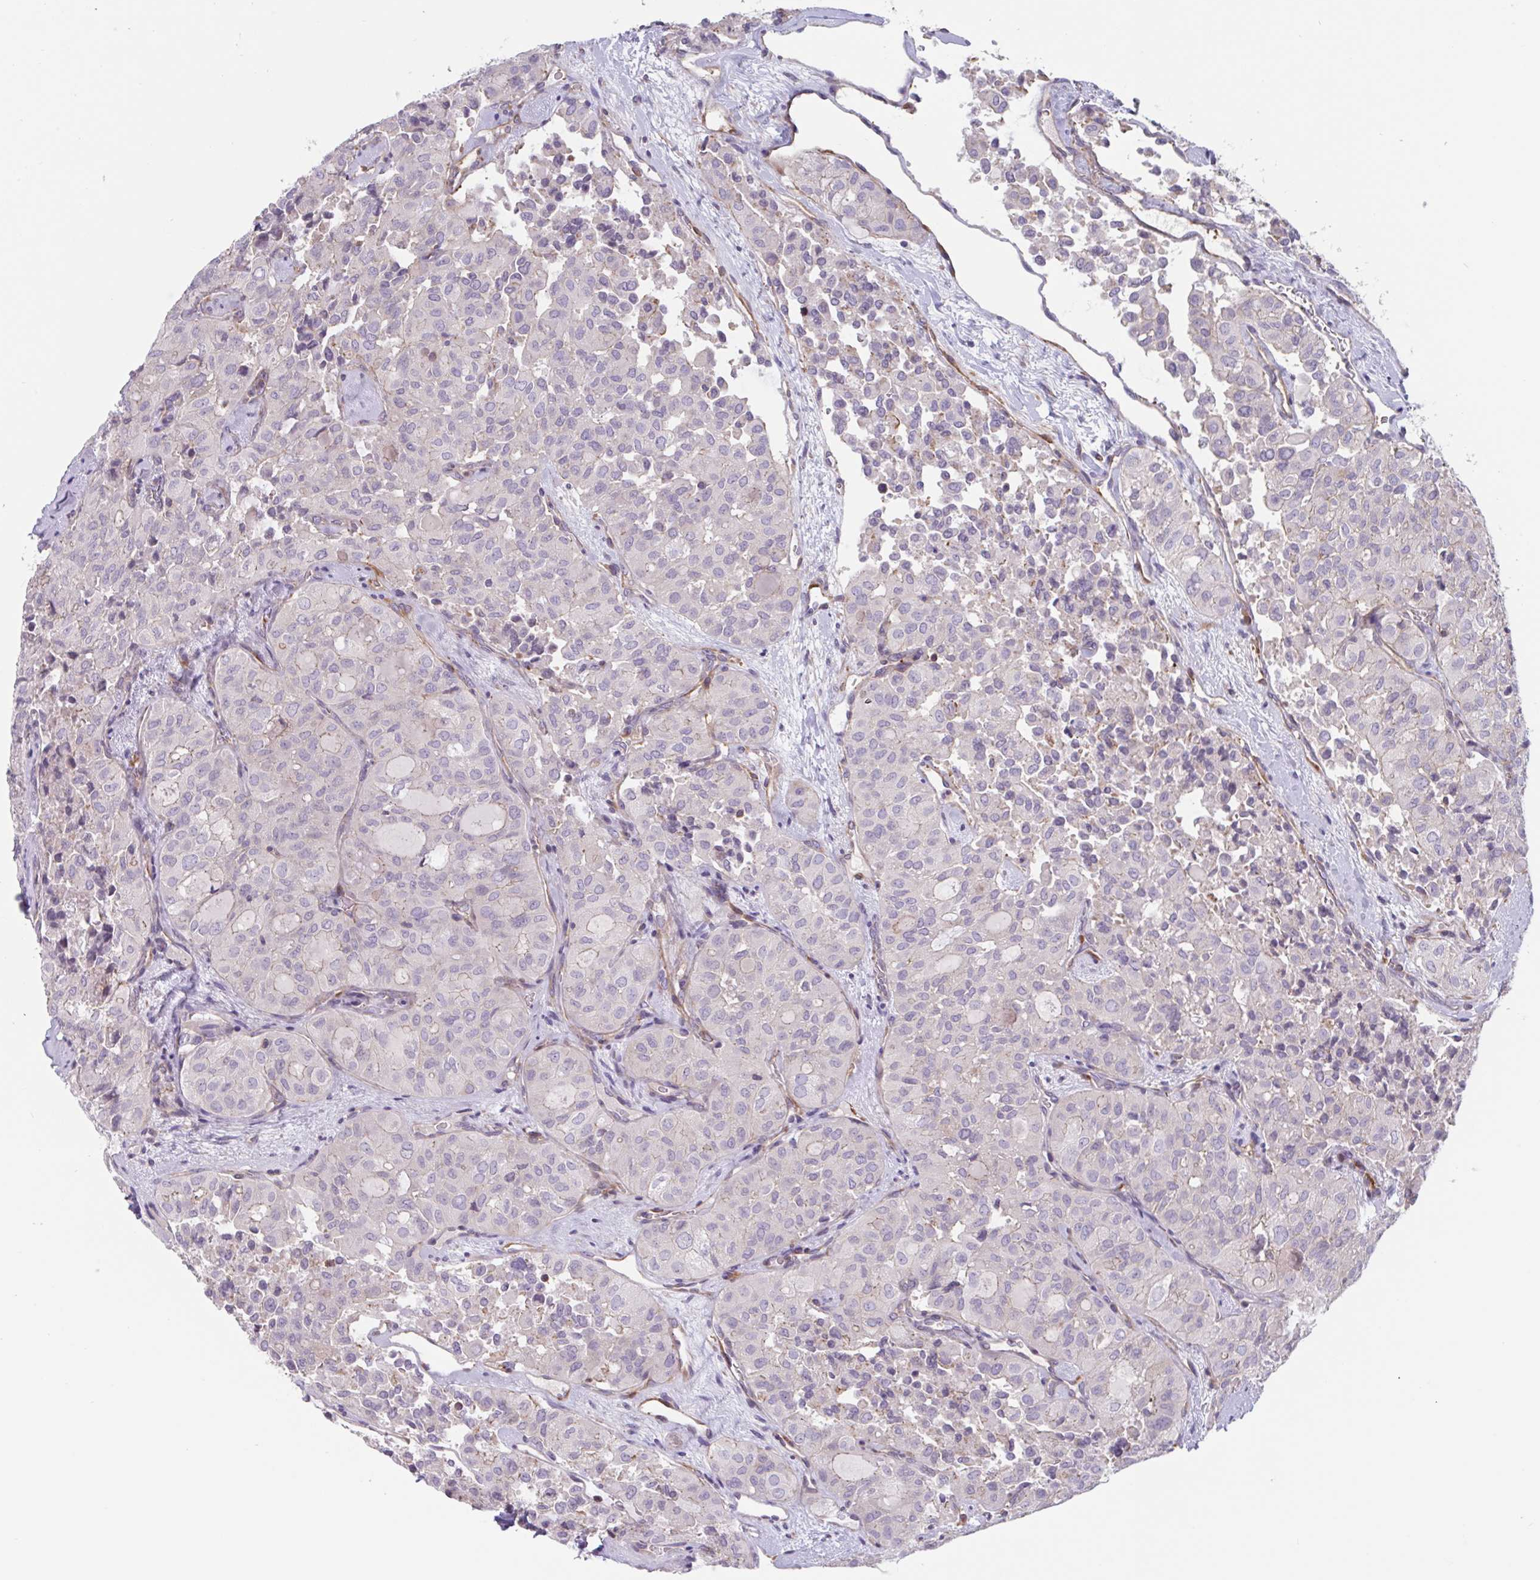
{"staining": {"intensity": "negative", "quantity": "none", "location": "none"}, "tissue": "thyroid cancer", "cell_type": "Tumor cells", "image_type": "cancer", "snomed": [{"axis": "morphology", "description": "Follicular adenoma carcinoma, NOS"}, {"axis": "topography", "description": "Thyroid gland"}], "caption": "A micrograph of thyroid cancer (follicular adenoma carcinoma) stained for a protein displays no brown staining in tumor cells.", "gene": "SHISA7", "patient": {"sex": "male", "age": 75}}